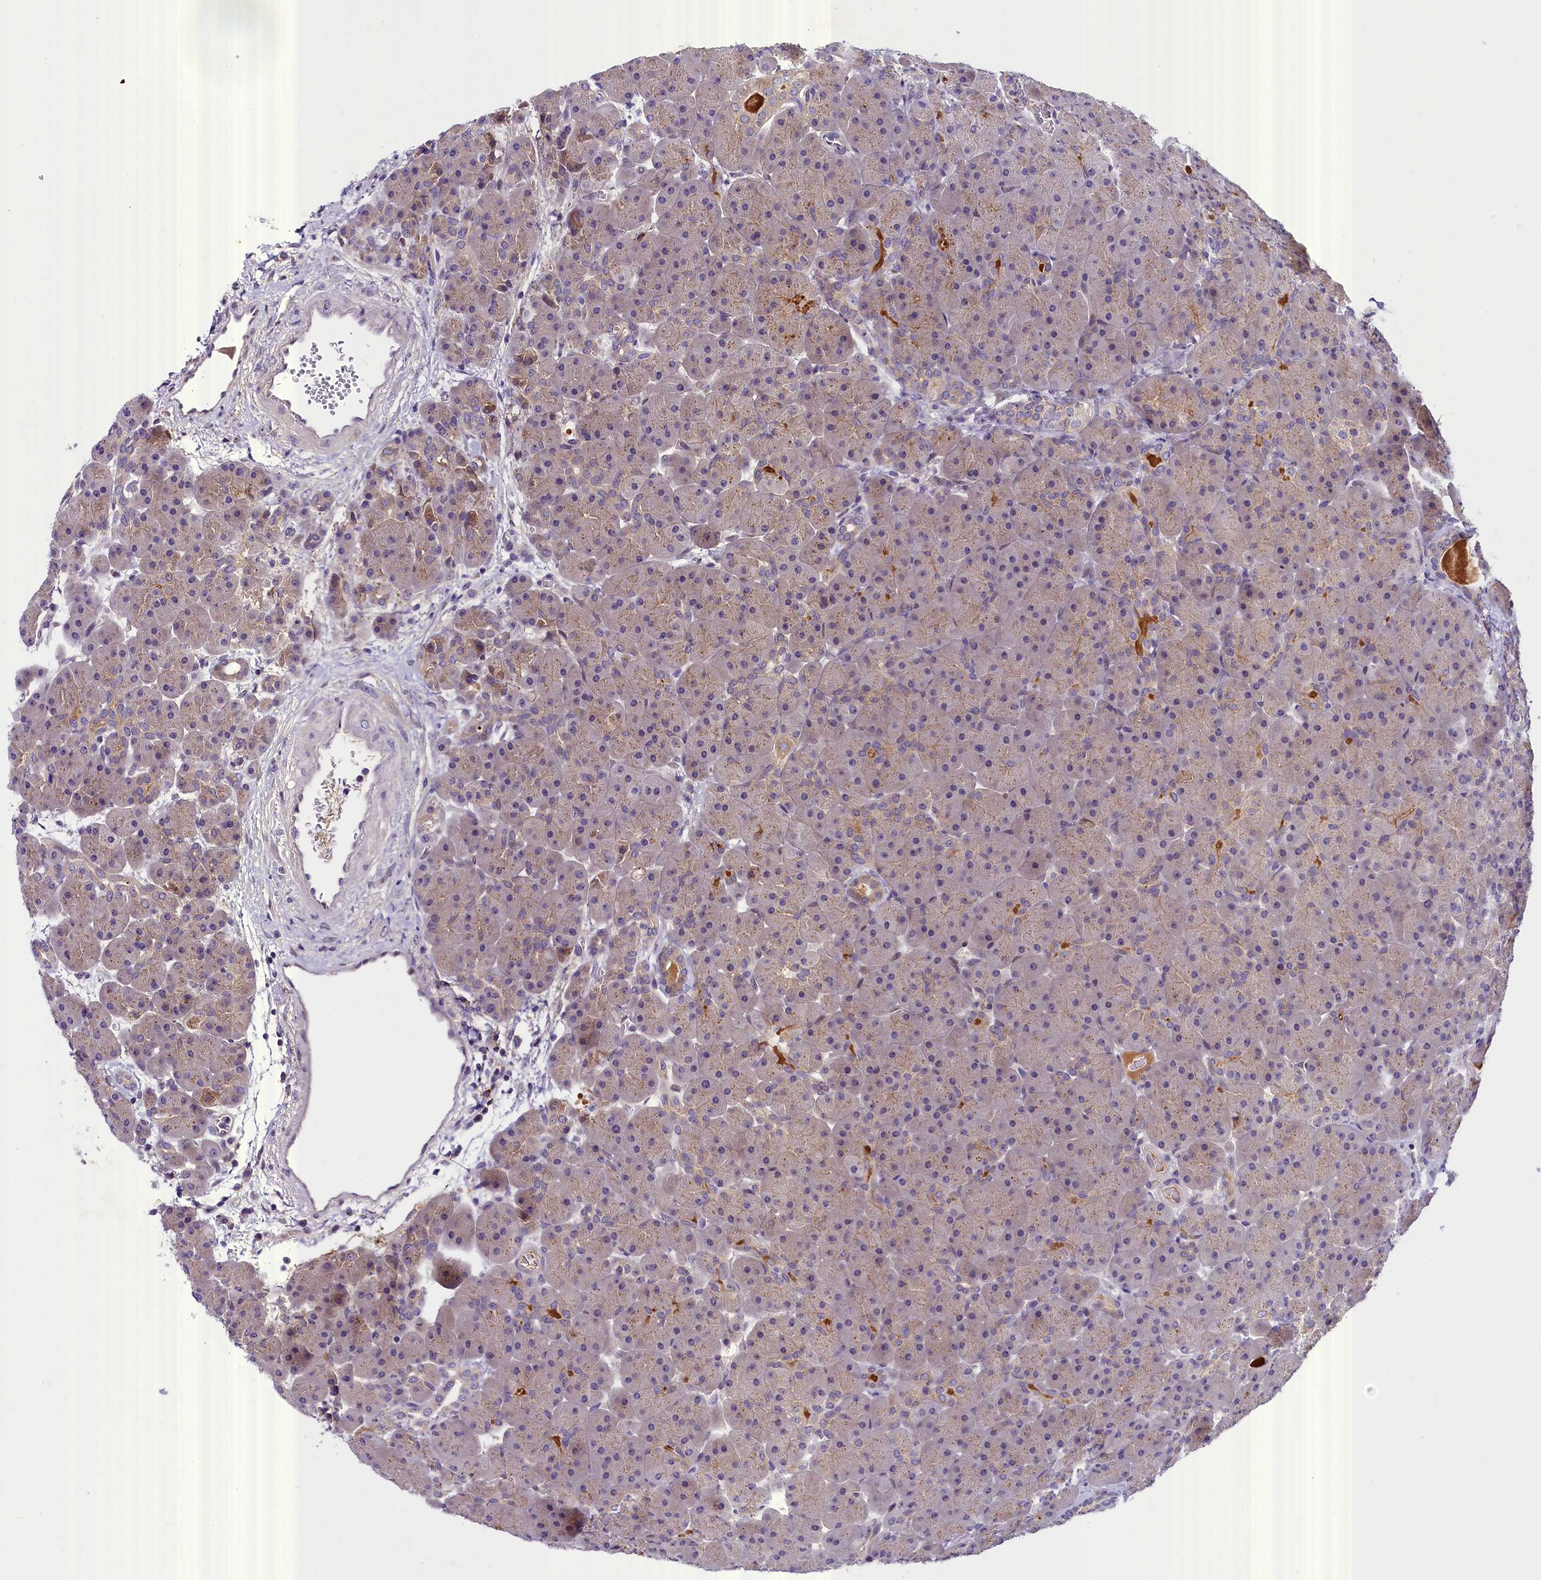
{"staining": {"intensity": "weak", "quantity": ">75%", "location": "cytoplasmic/membranous"}, "tissue": "pancreas", "cell_type": "Exocrine glandular cells", "image_type": "normal", "snomed": [{"axis": "morphology", "description": "Normal tissue, NOS"}, {"axis": "topography", "description": "Pancreas"}], "caption": "Pancreas stained with immunohistochemistry (IHC) displays weak cytoplasmic/membranous expression in approximately >75% of exocrine glandular cells.", "gene": "ENKD1", "patient": {"sex": "male", "age": 66}}